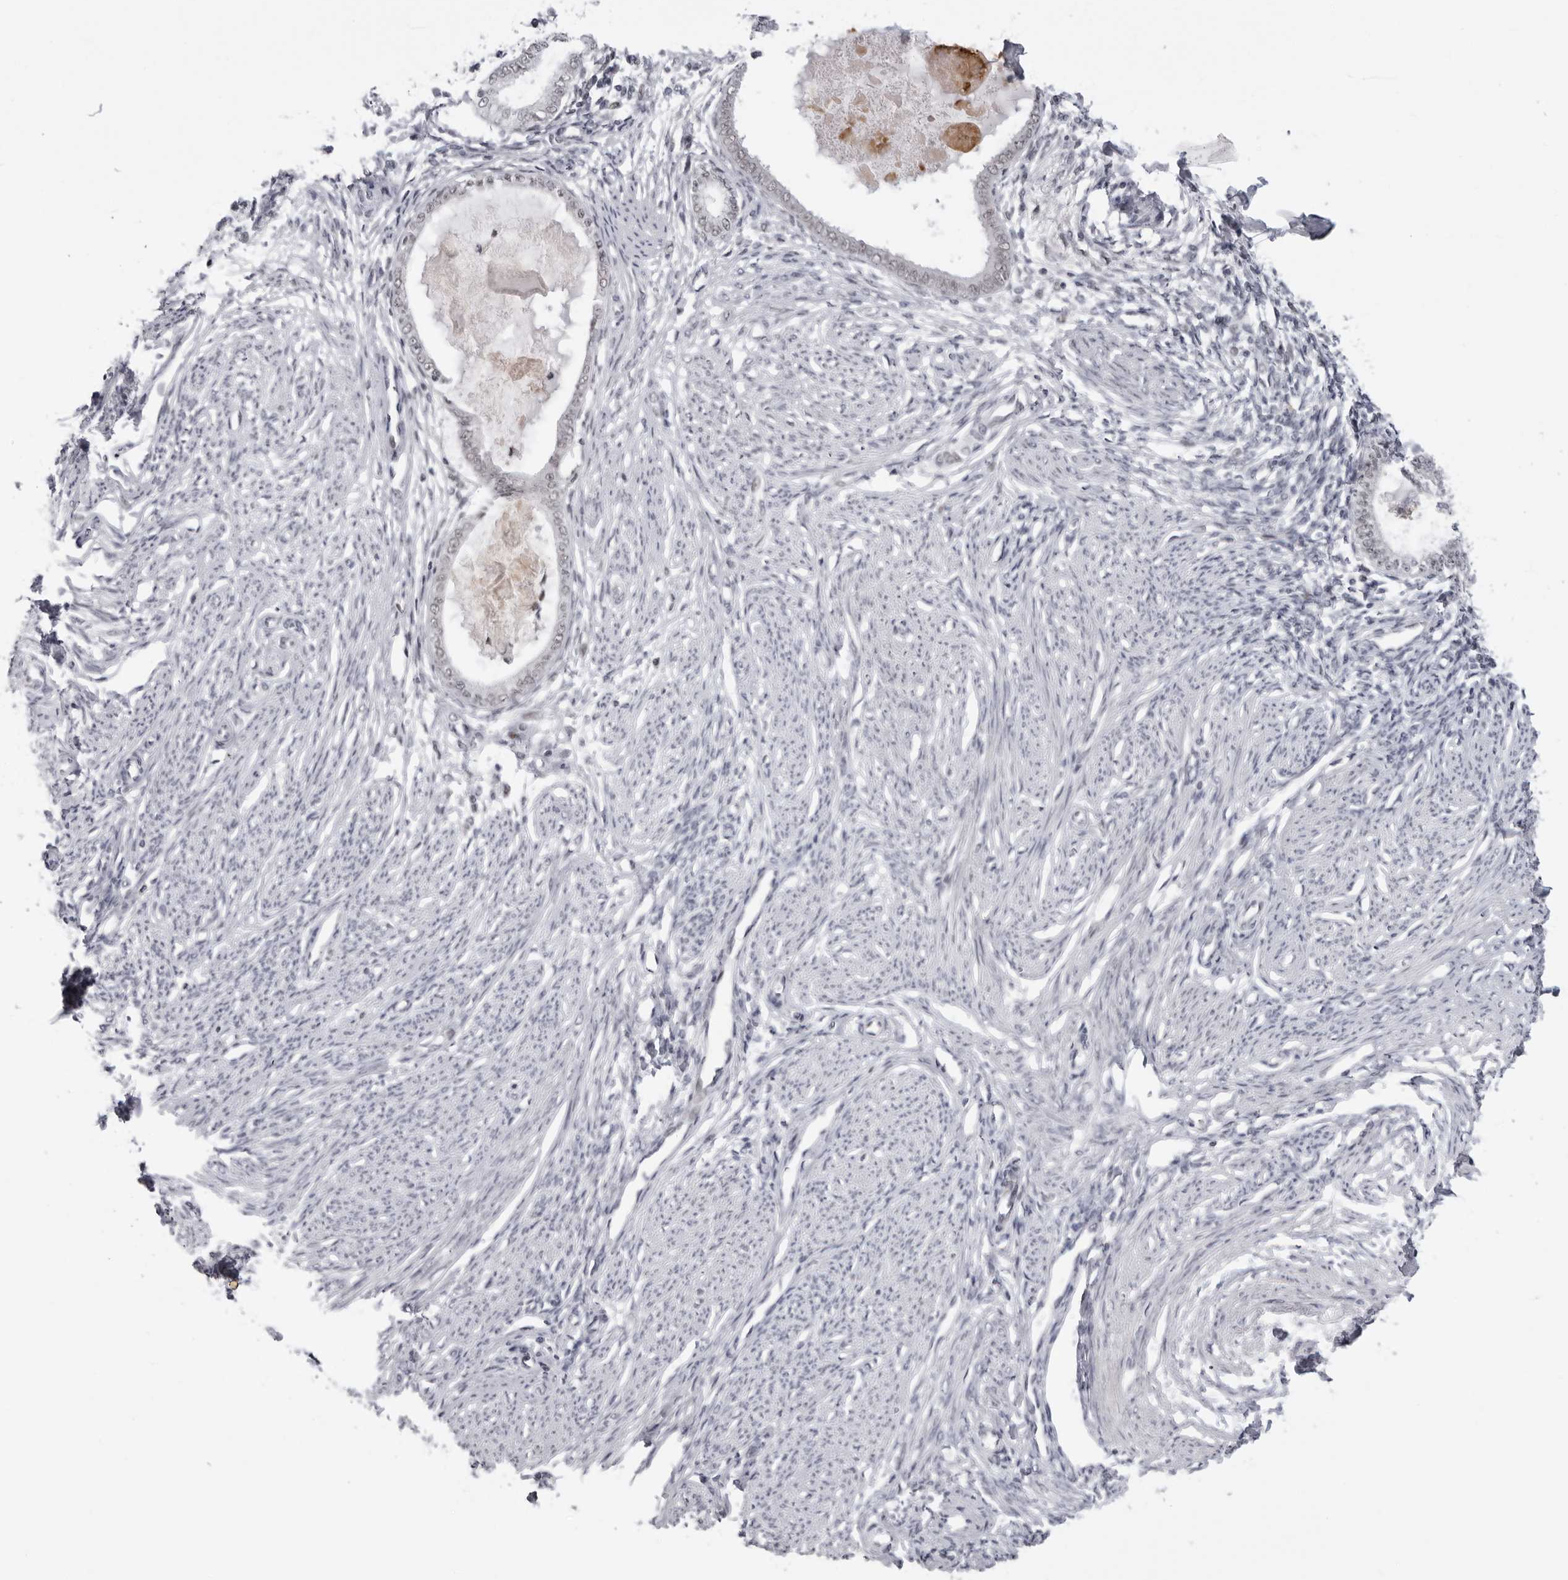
{"staining": {"intensity": "negative", "quantity": "none", "location": "none"}, "tissue": "endometrium", "cell_type": "Cells in endometrial stroma", "image_type": "normal", "snomed": [{"axis": "morphology", "description": "Normal tissue, NOS"}, {"axis": "topography", "description": "Endometrium"}], "caption": "Immunohistochemical staining of unremarkable human endometrium exhibits no significant positivity in cells in endometrial stroma.", "gene": "ALPK2", "patient": {"sex": "female", "age": 56}}